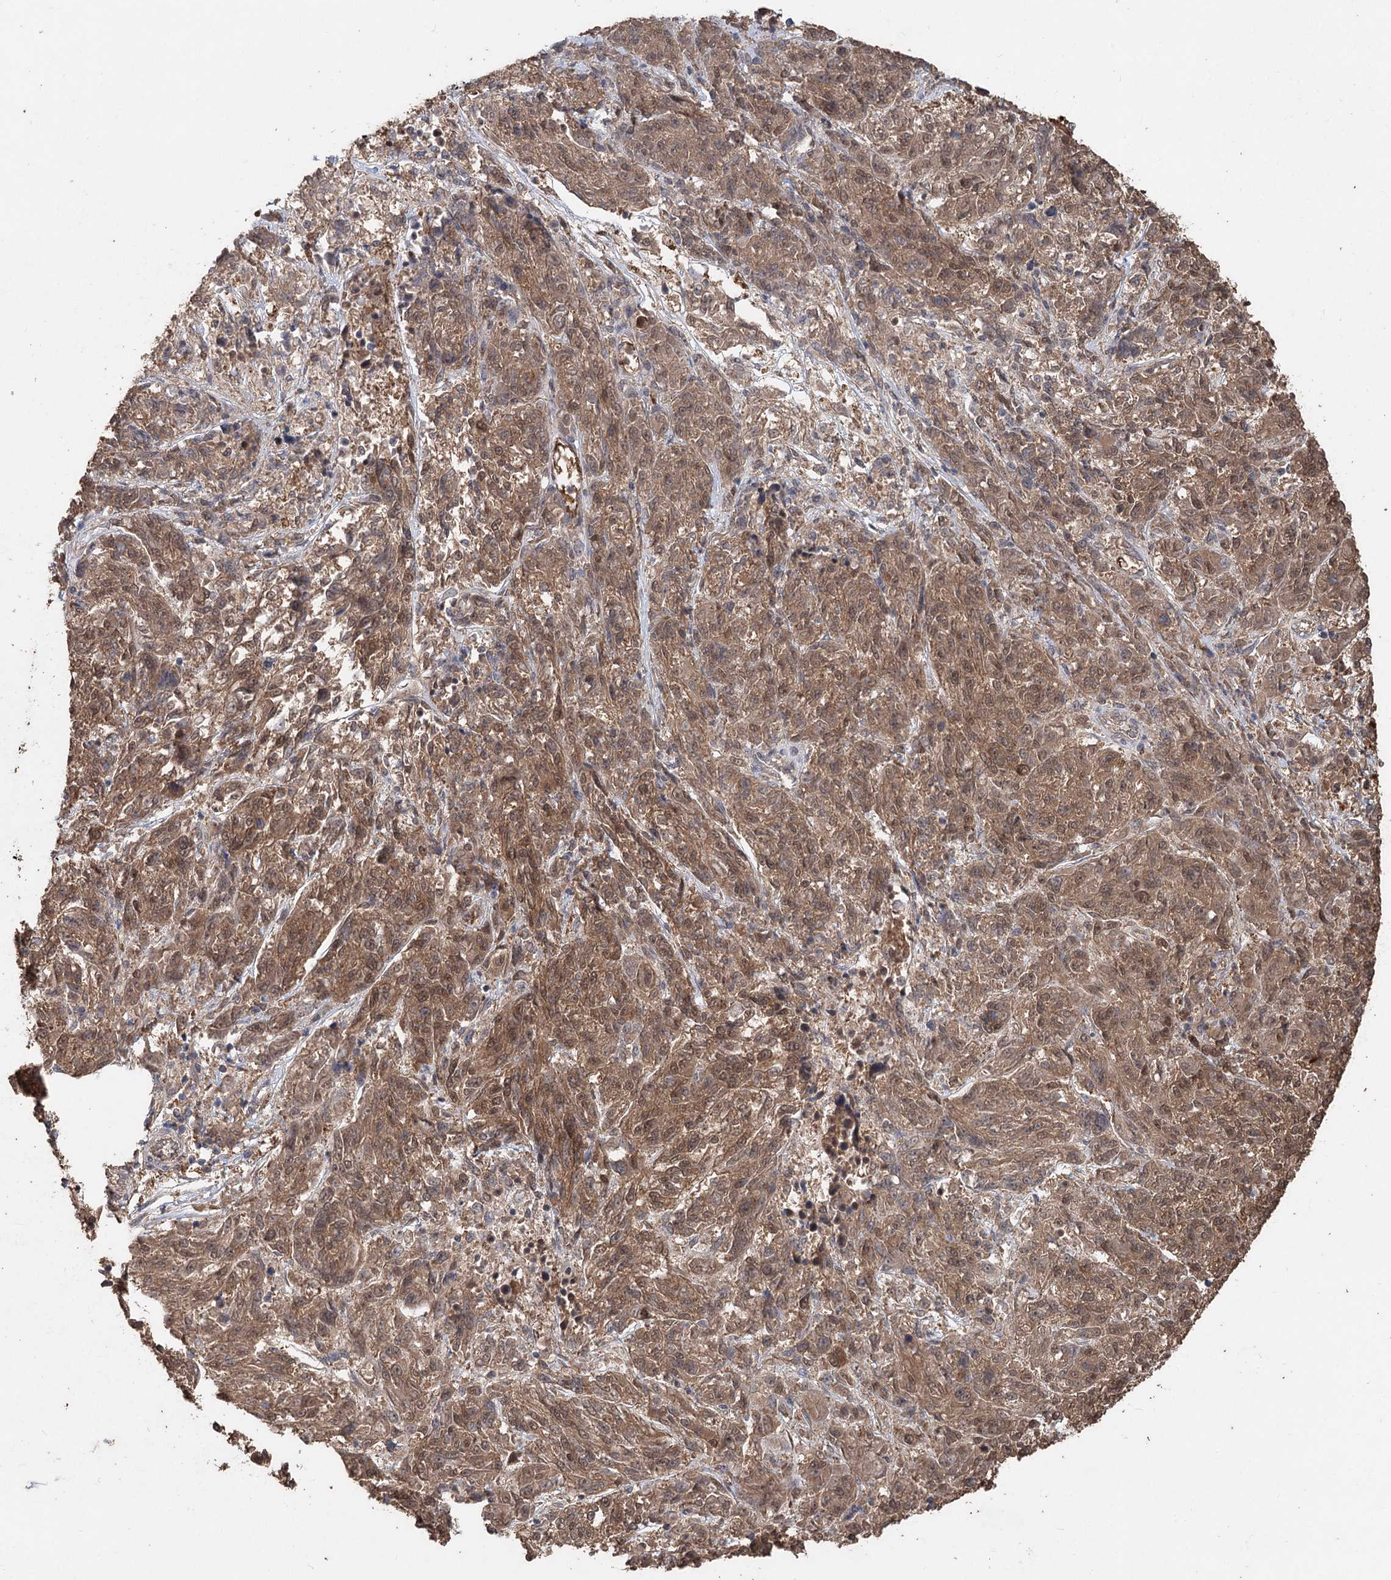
{"staining": {"intensity": "moderate", "quantity": ">75%", "location": "cytoplasmic/membranous,nuclear"}, "tissue": "melanoma", "cell_type": "Tumor cells", "image_type": "cancer", "snomed": [{"axis": "morphology", "description": "Malignant melanoma, NOS"}, {"axis": "topography", "description": "Skin"}], "caption": "Immunohistochemistry of human melanoma shows medium levels of moderate cytoplasmic/membranous and nuclear expression in about >75% of tumor cells.", "gene": "FBXO7", "patient": {"sex": "male", "age": 53}}